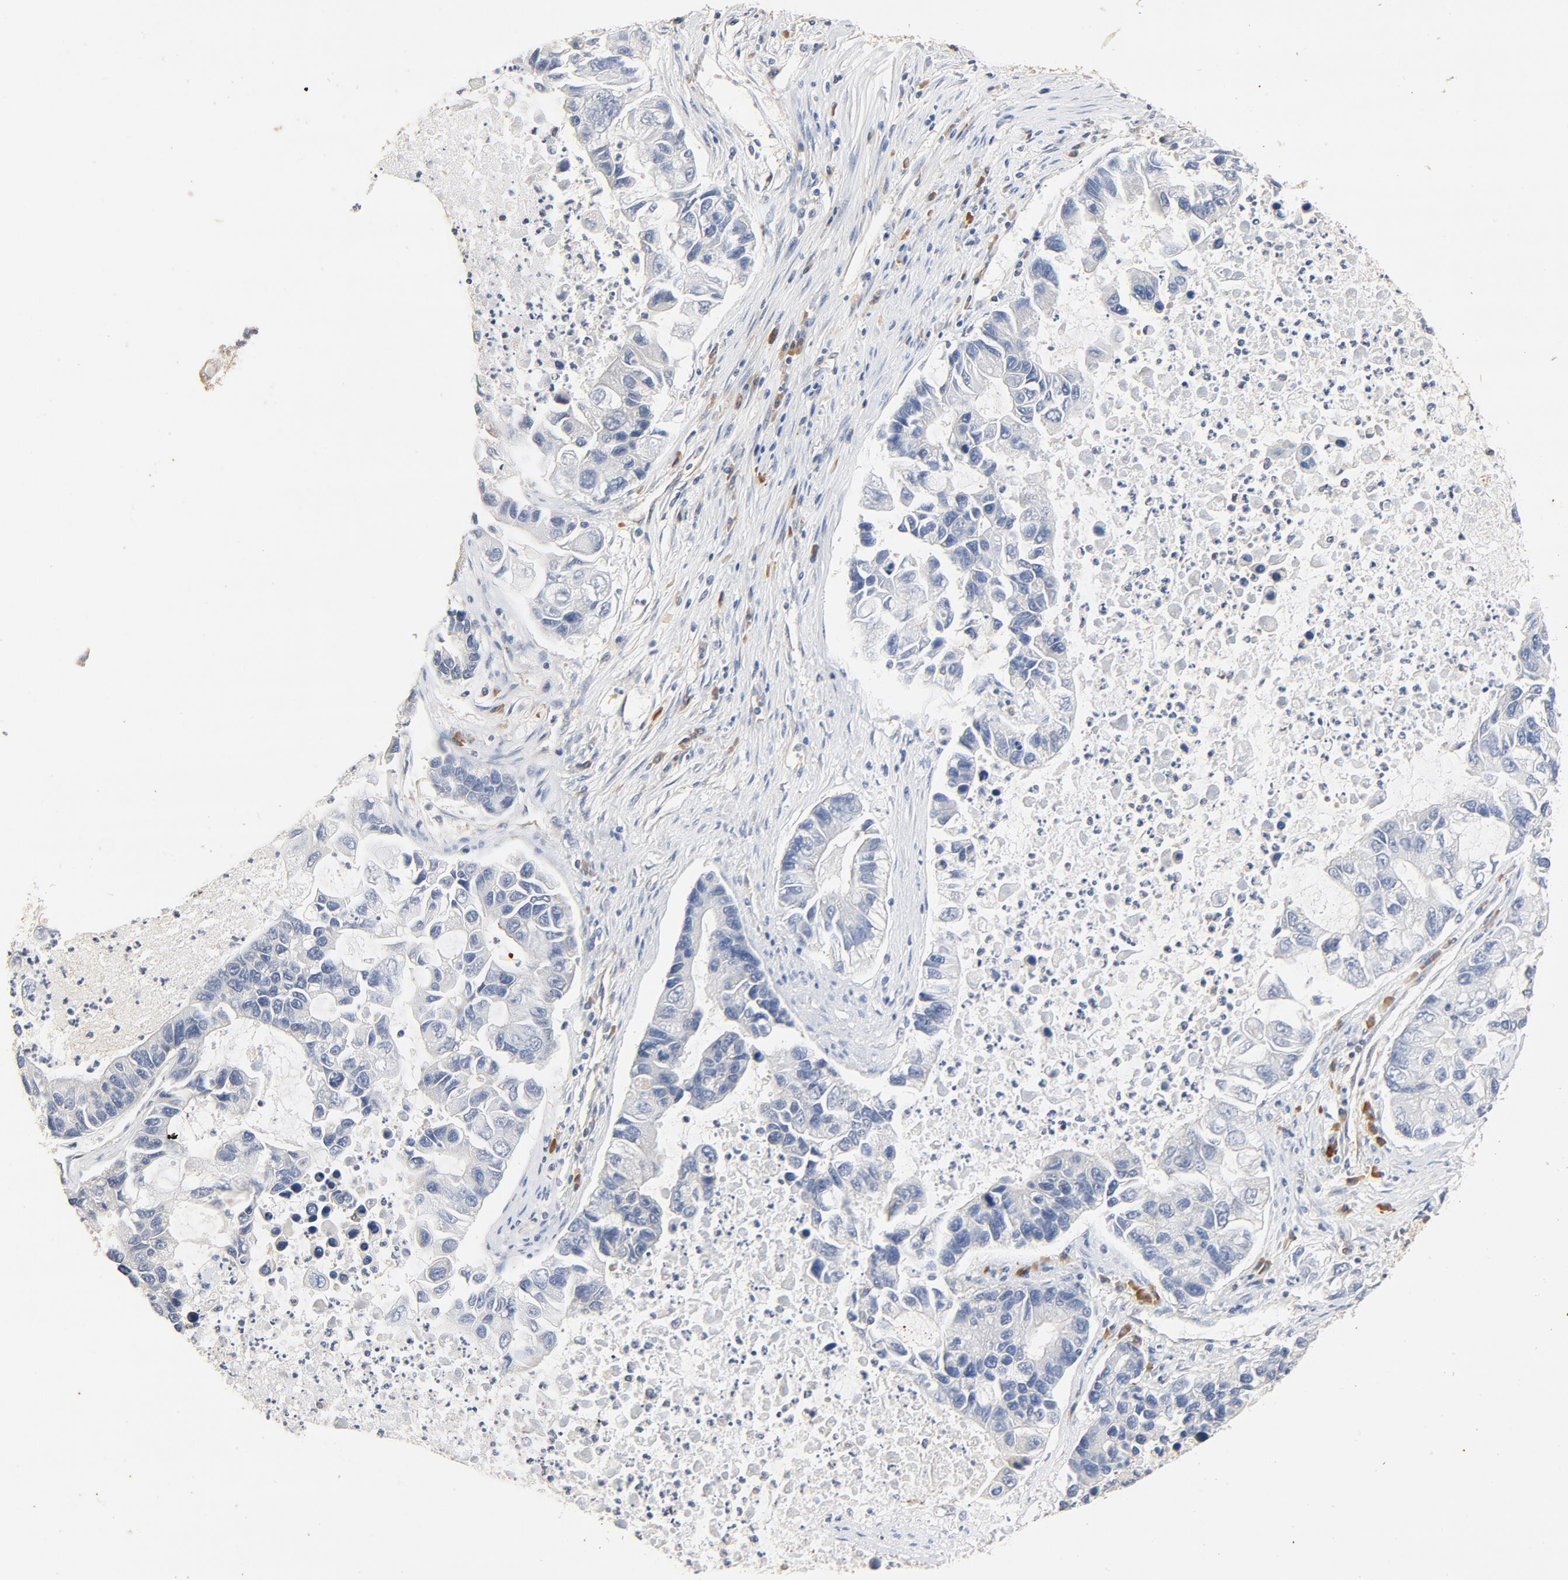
{"staining": {"intensity": "negative", "quantity": "none", "location": "none"}, "tissue": "lung cancer", "cell_type": "Tumor cells", "image_type": "cancer", "snomed": [{"axis": "morphology", "description": "Adenocarcinoma, NOS"}, {"axis": "topography", "description": "Lung"}], "caption": "IHC histopathology image of neoplastic tissue: human lung adenocarcinoma stained with DAB (3,3'-diaminobenzidine) exhibits no significant protein expression in tumor cells. (Stains: DAB immunohistochemistry with hematoxylin counter stain, Microscopy: brightfield microscopy at high magnification).", "gene": "UBE2J1", "patient": {"sex": "female", "age": 51}}